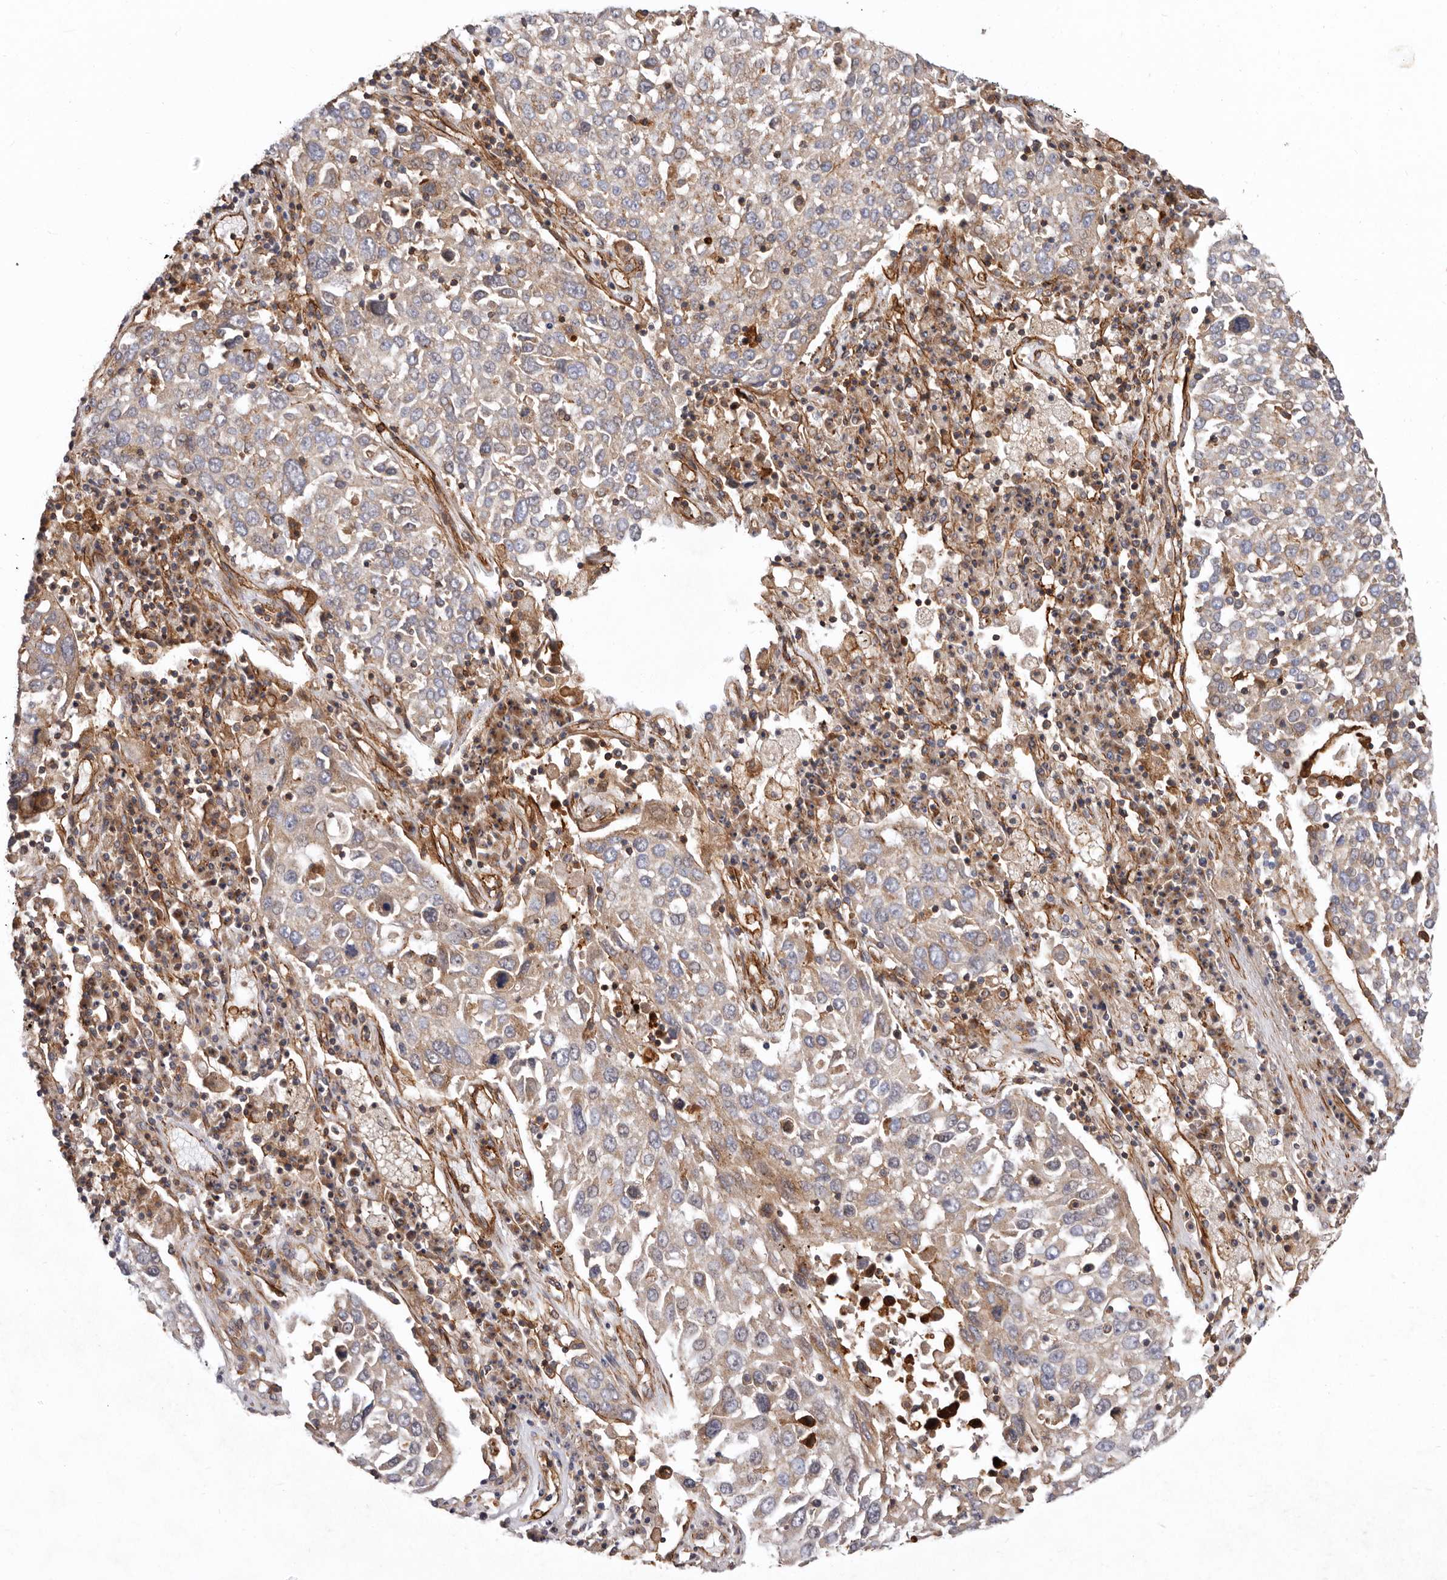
{"staining": {"intensity": "weak", "quantity": "25%-75%", "location": "cytoplasmic/membranous"}, "tissue": "lung cancer", "cell_type": "Tumor cells", "image_type": "cancer", "snomed": [{"axis": "morphology", "description": "Squamous cell carcinoma, NOS"}, {"axis": "topography", "description": "Lung"}], "caption": "The micrograph displays staining of lung cancer, revealing weak cytoplasmic/membranous protein staining (brown color) within tumor cells.", "gene": "TMC7", "patient": {"sex": "male", "age": 65}}